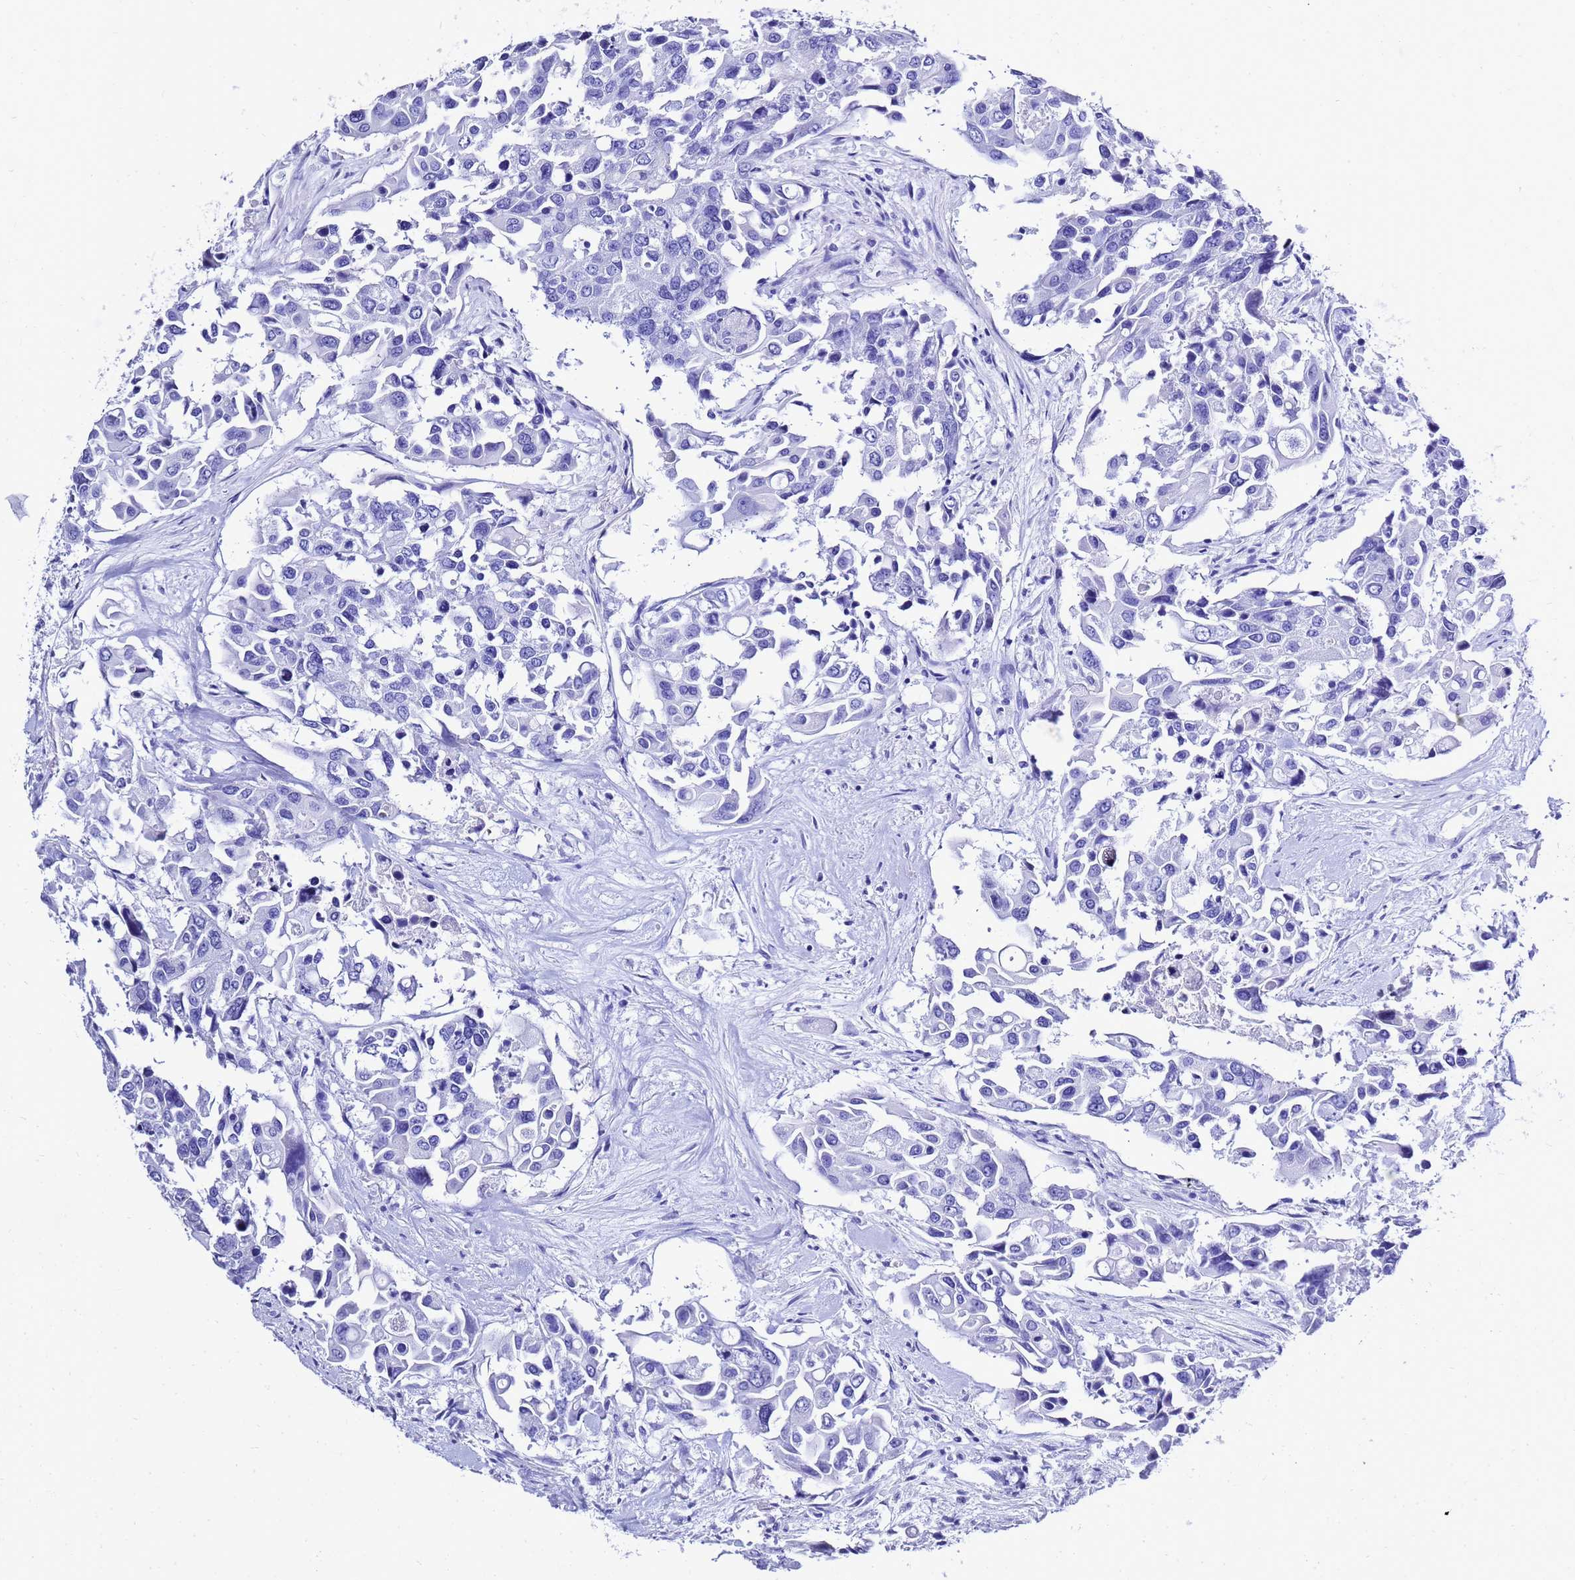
{"staining": {"intensity": "negative", "quantity": "none", "location": "none"}, "tissue": "colorectal cancer", "cell_type": "Tumor cells", "image_type": "cancer", "snomed": [{"axis": "morphology", "description": "Adenocarcinoma, NOS"}, {"axis": "topography", "description": "Colon"}], "caption": "IHC of human colorectal cancer (adenocarcinoma) displays no expression in tumor cells.", "gene": "LIPF", "patient": {"sex": "male", "age": 77}}